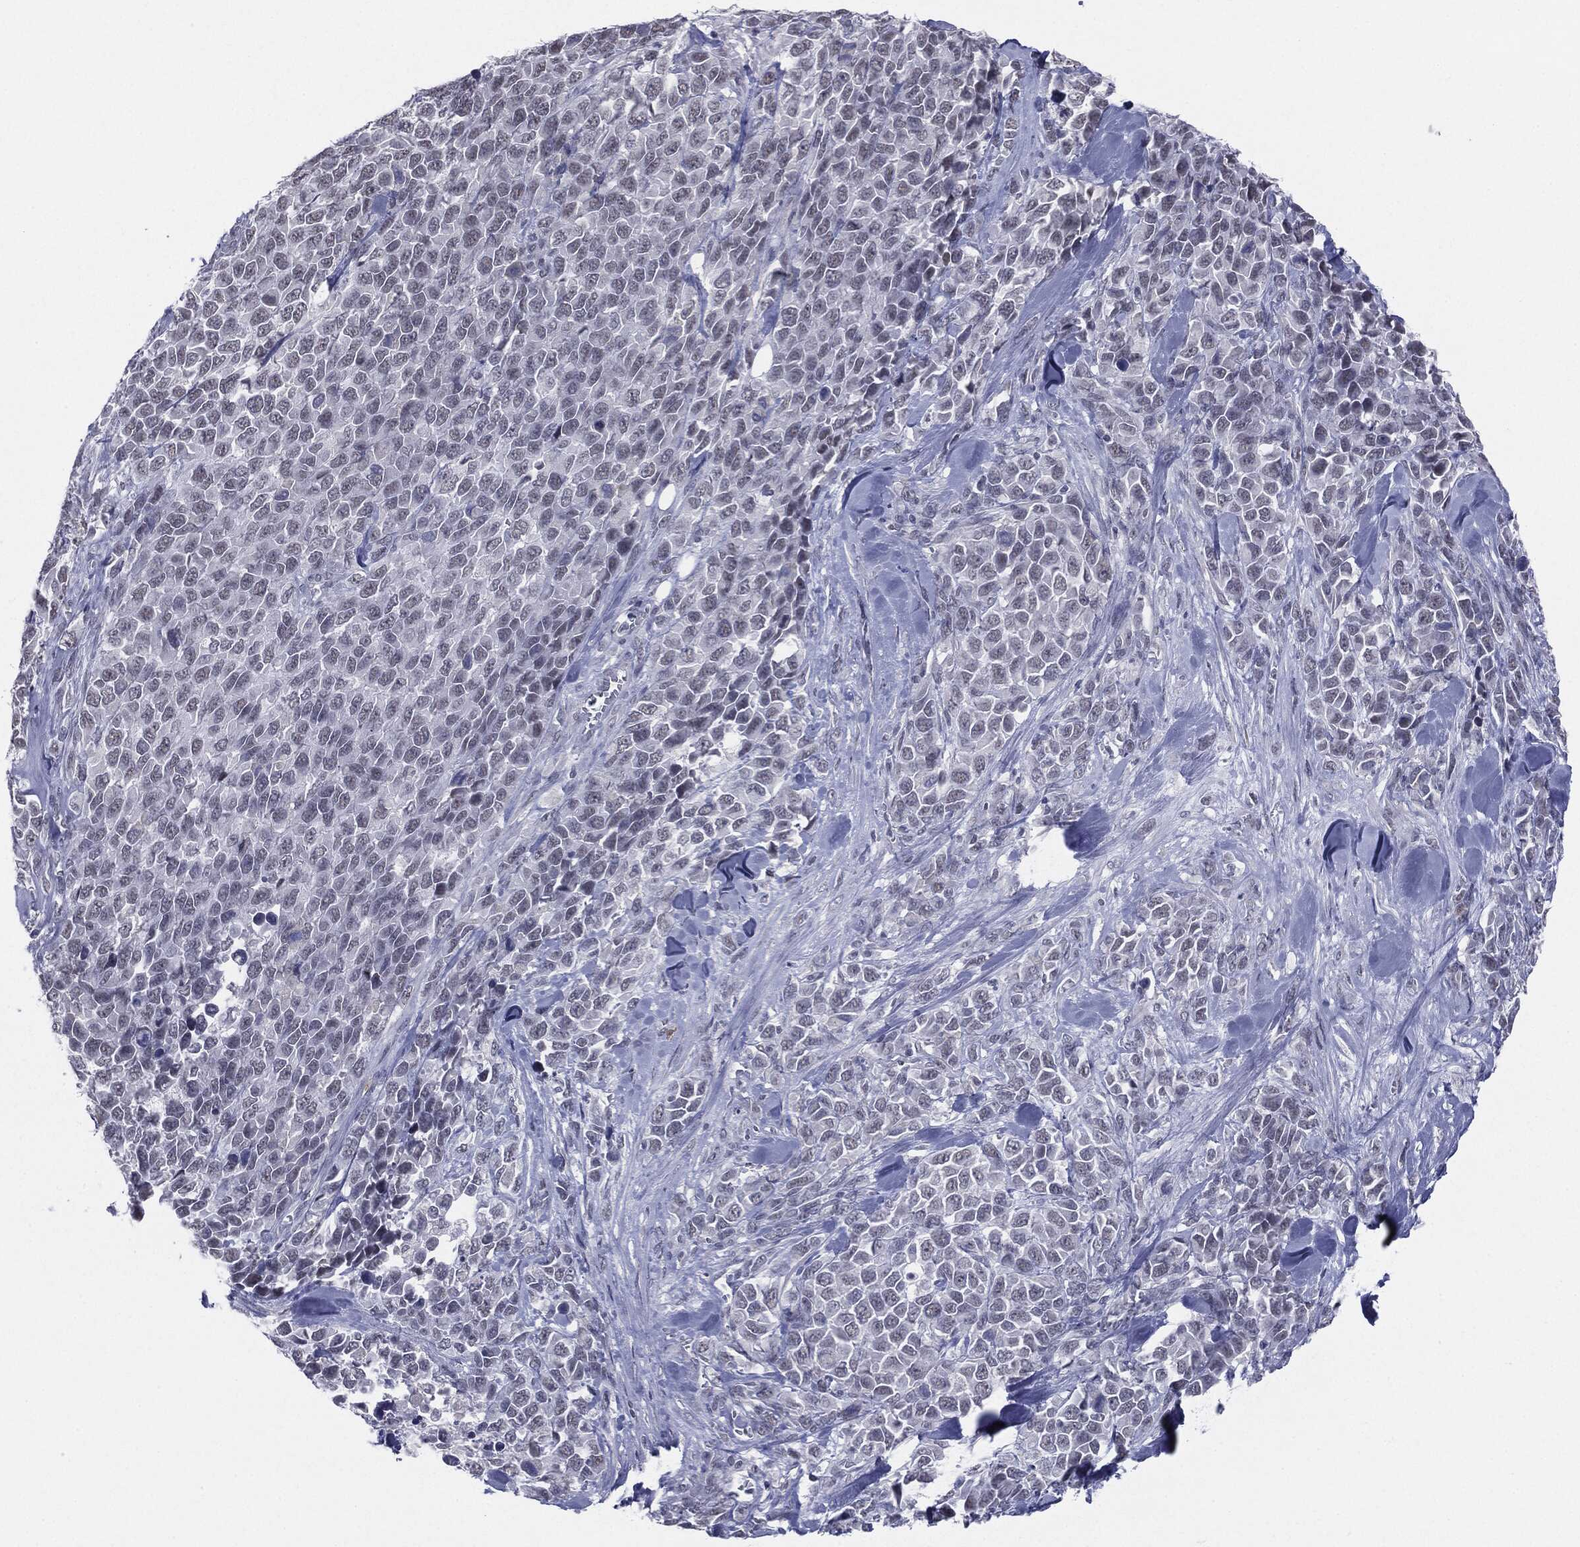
{"staining": {"intensity": "negative", "quantity": "none", "location": "none"}, "tissue": "melanoma", "cell_type": "Tumor cells", "image_type": "cancer", "snomed": [{"axis": "morphology", "description": "Malignant melanoma, Metastatic site"}, {"axis": "topography", "description": "Skin"}], "caption": "DAB (3,3'-diaminobenzidine) immunohistochemical staining of malignant melanoma (metastatic site) shows no significant positivity in tumor cells.", "gene": "SLC5A5", "patient": {"sex": "male", "age": 84}}